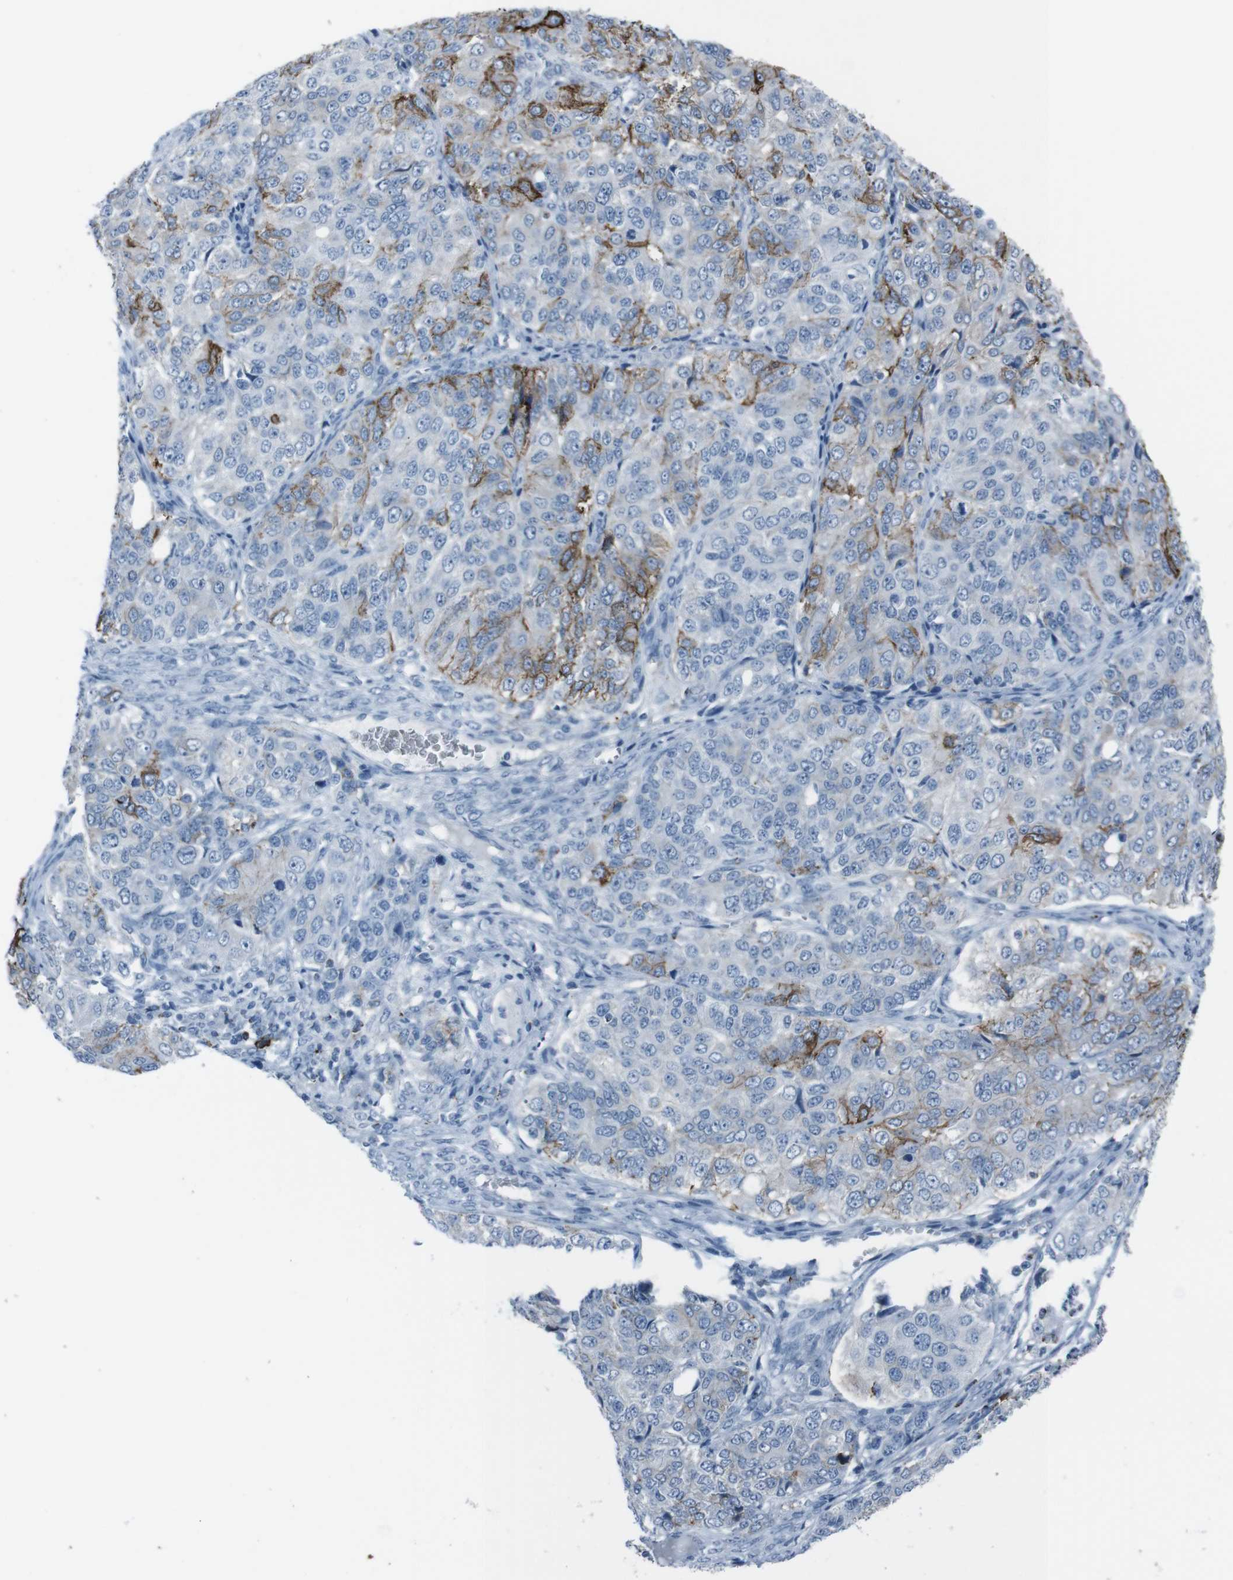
{"staining": {"intensity": "moderate", "quantity": "<25%", "location": "cytoplasmic/membranous"}, "tissue": "ovarian cancer", "cell_type": "Tumor cells", "image_type": "cancer", "snomed": [{"axis": "morphology", "description": "Carcinoma, endometroid"}, {"axis": "topography", "description": "Ovary"}], "caption": "Ovarian endometroid carcinoma tissue displays moderate cytoplasmic/membranous positivity in about <25% of tumor cells", "gene": "ST6GAL1", "patient": {"sex": "female", "age": 51}}